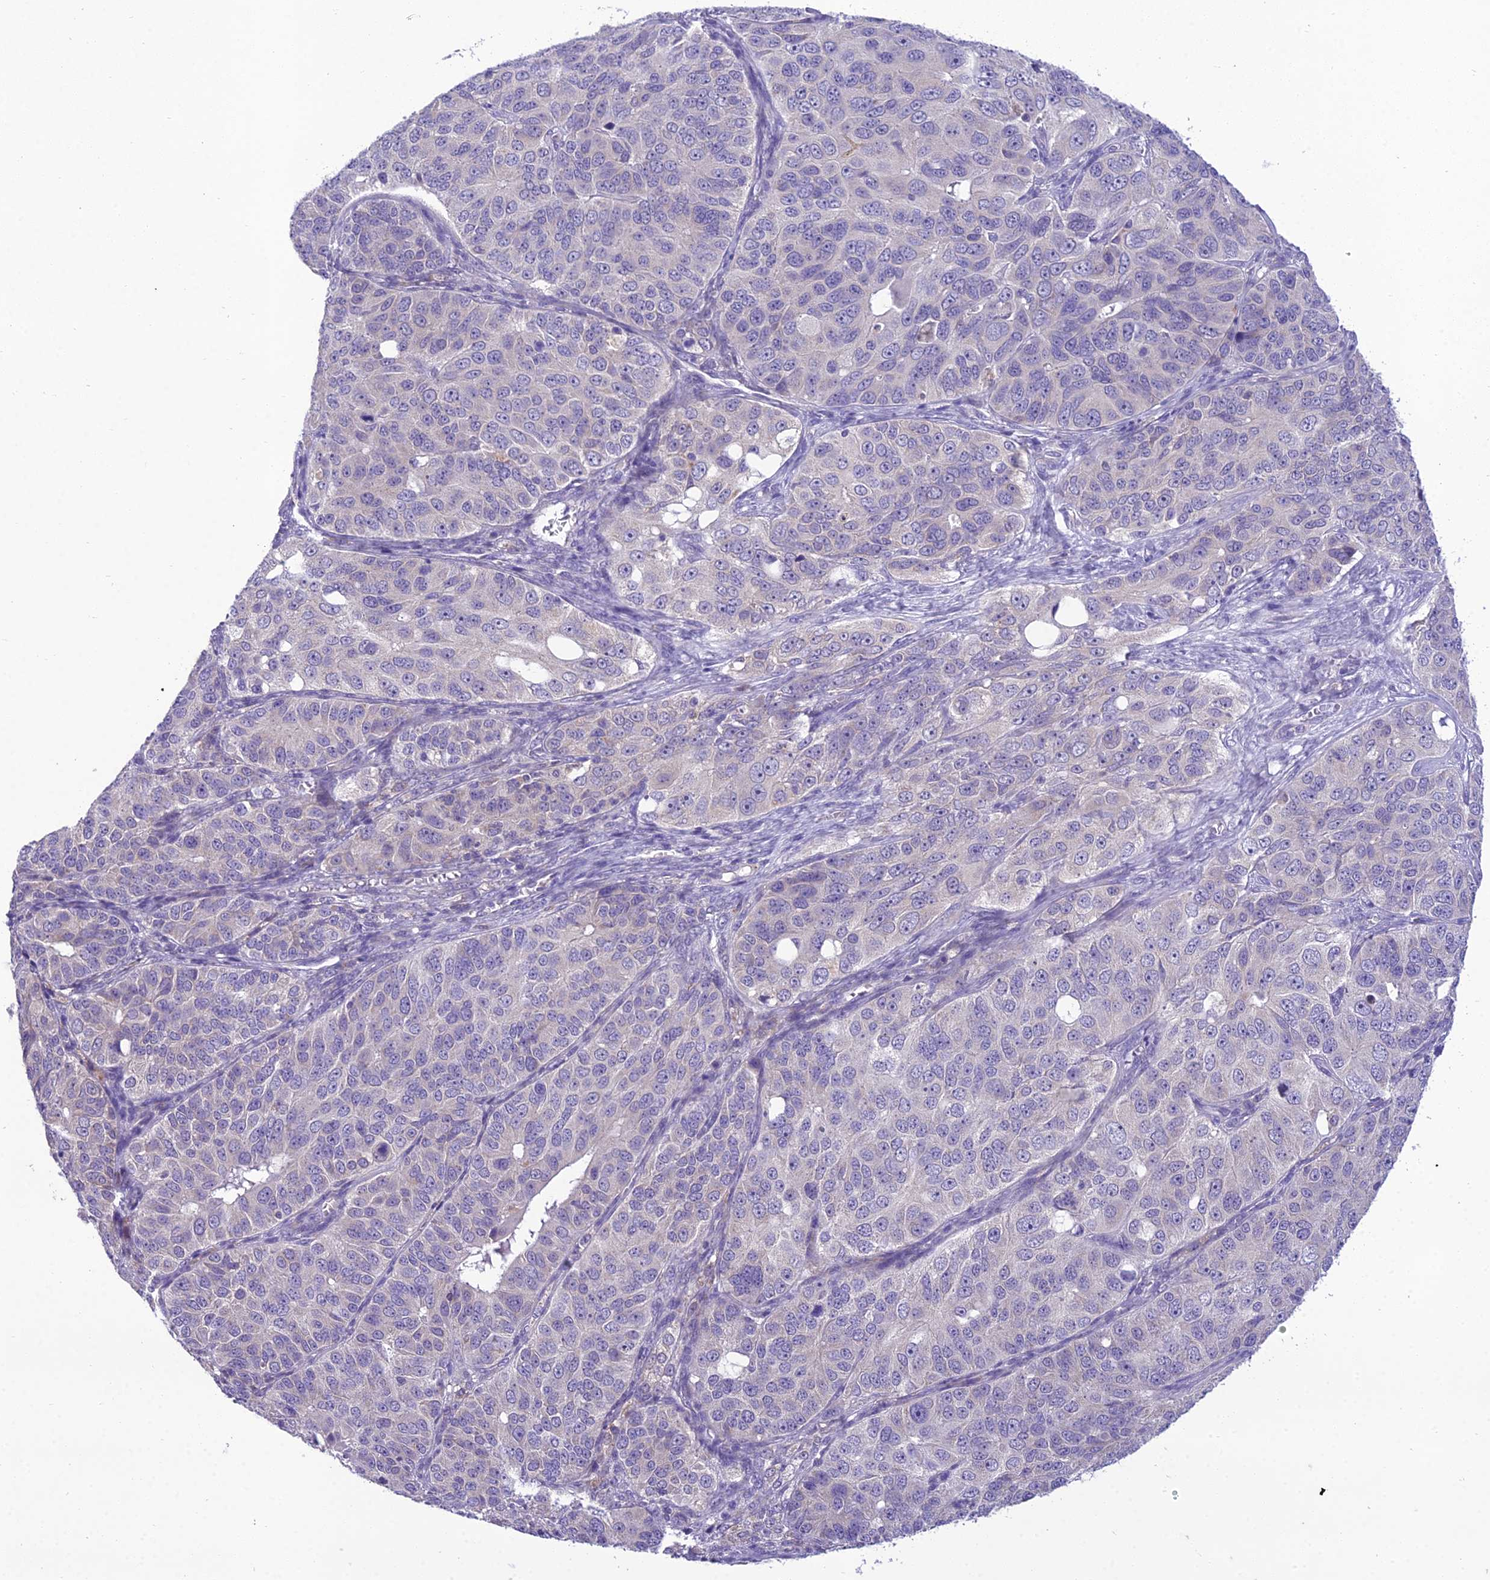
{"staining": {"intensity": "negative", "quantity": "none", "location": "none"}, "tissue": "ovarian cancer", "cell_type": "Tumor cells", "image_type": "cancer", "snomed": [{"axis": "morphology", "description": "Carcinoma, endometroid"}, {"axis": "topography", "description": "Ovary"}], "caption": "A micrograph of human endometroid carcinoma (ovarian) is negative for staining in tumor cells.", "gene": "MIIP", "patient": {"sex": "female", "age": 51}}